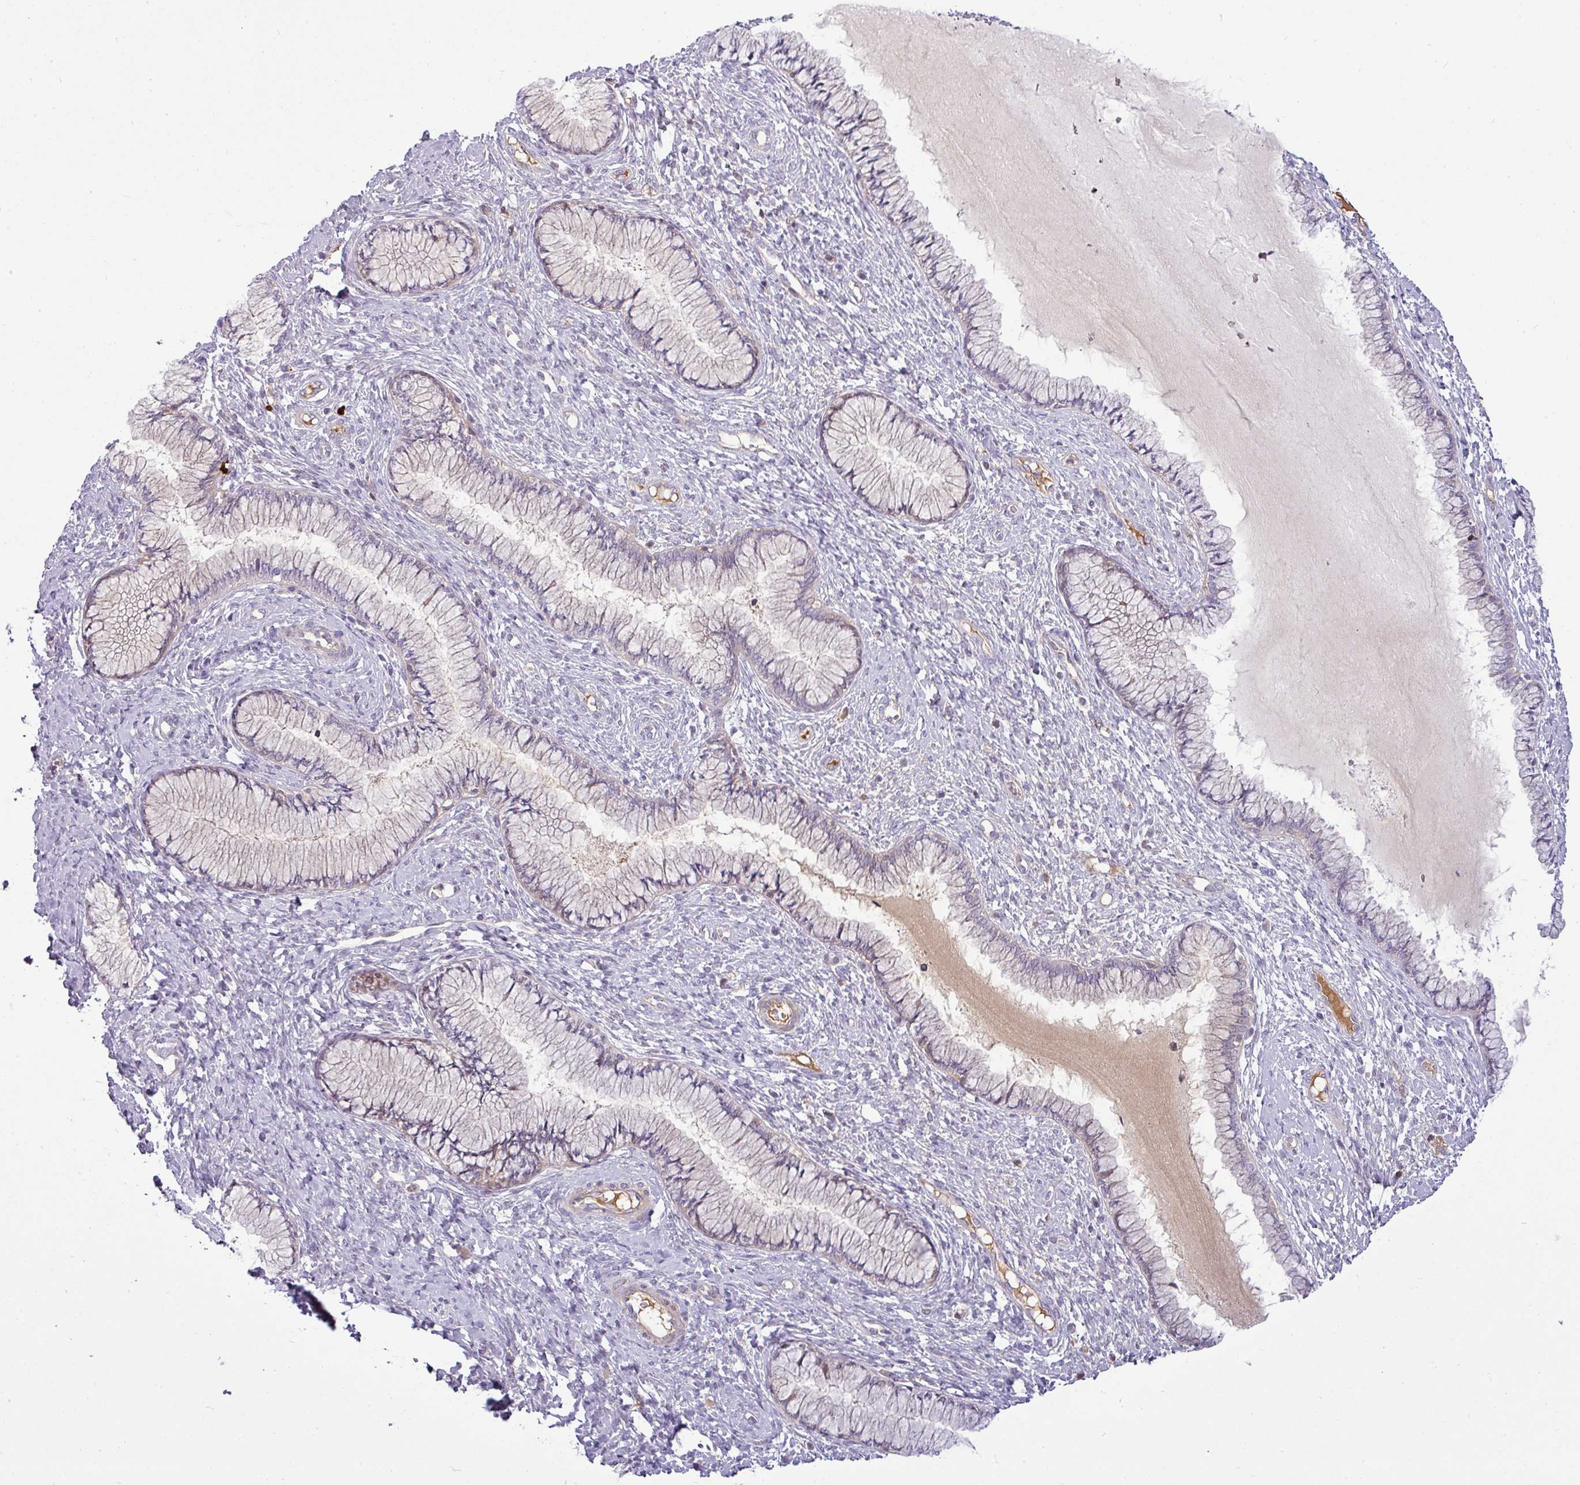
{"staining": {"intensity": "negative", "quantity": "none", "location": "none"}, "tissue": "cervix", "cell_type": "Glandular cells", "image_type": "normal", "snomed": [{"axis": "morphology", "description": "Normal tissue, NOS"}, {"axis": "topography", "description": "Cervix"}], "caption": "Immunohistochemical staining of benign human cervix demonstrates no significant positivity in glandular cells. (DAB IHC with hematoxylin counter stain).", "gene": "APOM", "patient": {"sex": "female", "age": 42}}